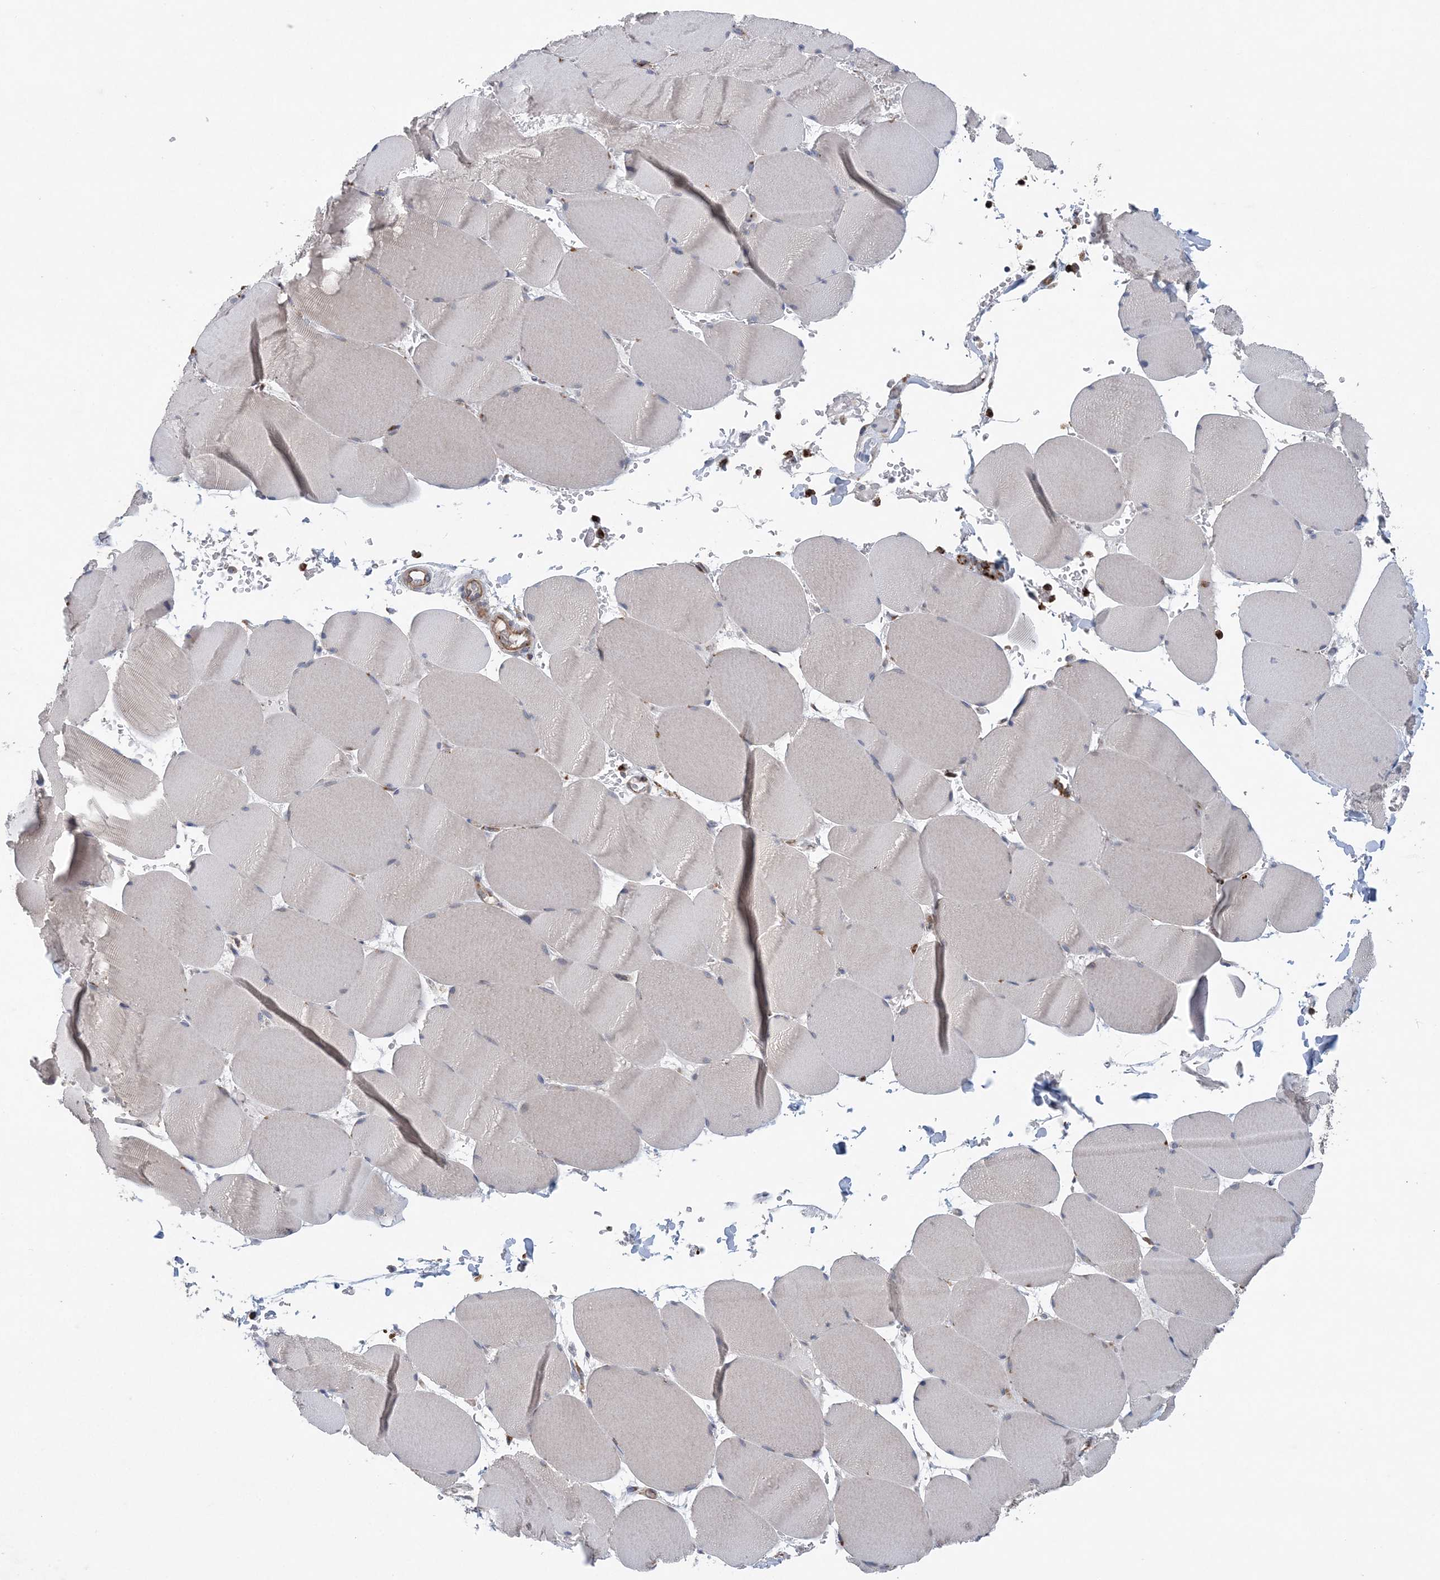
{"staining": {"intensity": "weak", "quantity": "25%-75%", "location": "cytoplasmic/membranous"}, "tissue": "skeletal muscle", "cell_type": "Myocytes", "image_type": "normal", "snomed": [{"axis": "morphology", "description": "Normal tissue, NOS"}, {"axis": "topography", "description": "Skeletal muscle"}, {"axis": "topography", "description": "Head-Neck"}], "caption": "Approximately 25%-75% of myocytes in unremarkable skeletal muscle show weak cytoplasmic/membranous protein expression as visualized by brown immunohistochemical staining.", "gene": "PTTG1IP", "patient": {"sex": "male", "age": 66}}